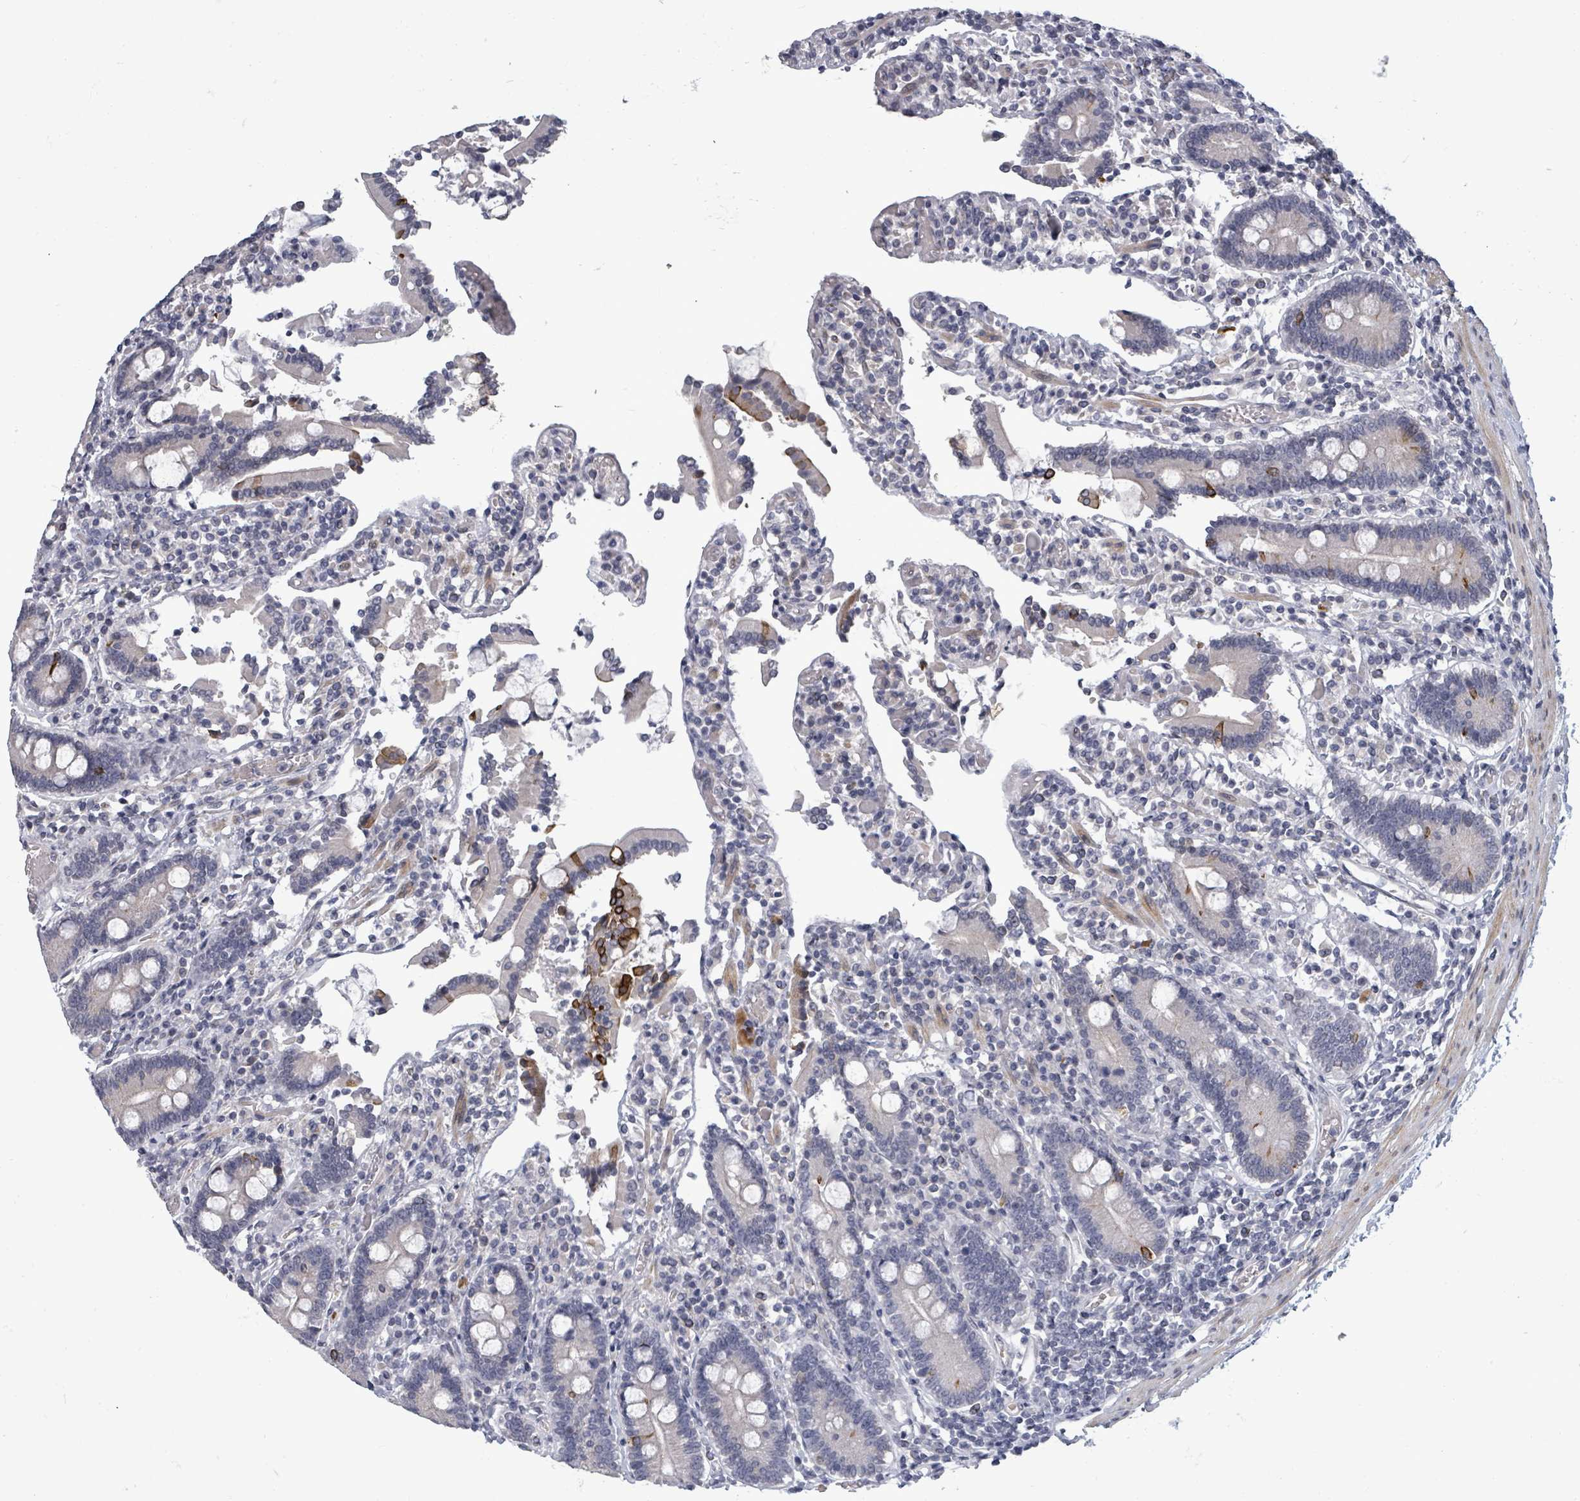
{"staining": {"intensity": "negative", "quantity": "none", "location": "none"}, "tissue": "duodenum", "cell_type": "Glandular cells", "image_type": "normal", "snomed": [{"axis": "morphology", "description": "Normal tissue, NOS"}, {"axis": "topography", "description": "Duodenum"}], "caption": "High magnification brightfield microscopy of normal duodenum stained with DAB (3,3'-diaminobenzidine) (brown) and counterstained with hematoxylin (blue): glandular cells show no significant staining.", "gene": "PTPN20", "patient": {"sex": "male", "age": 55}}